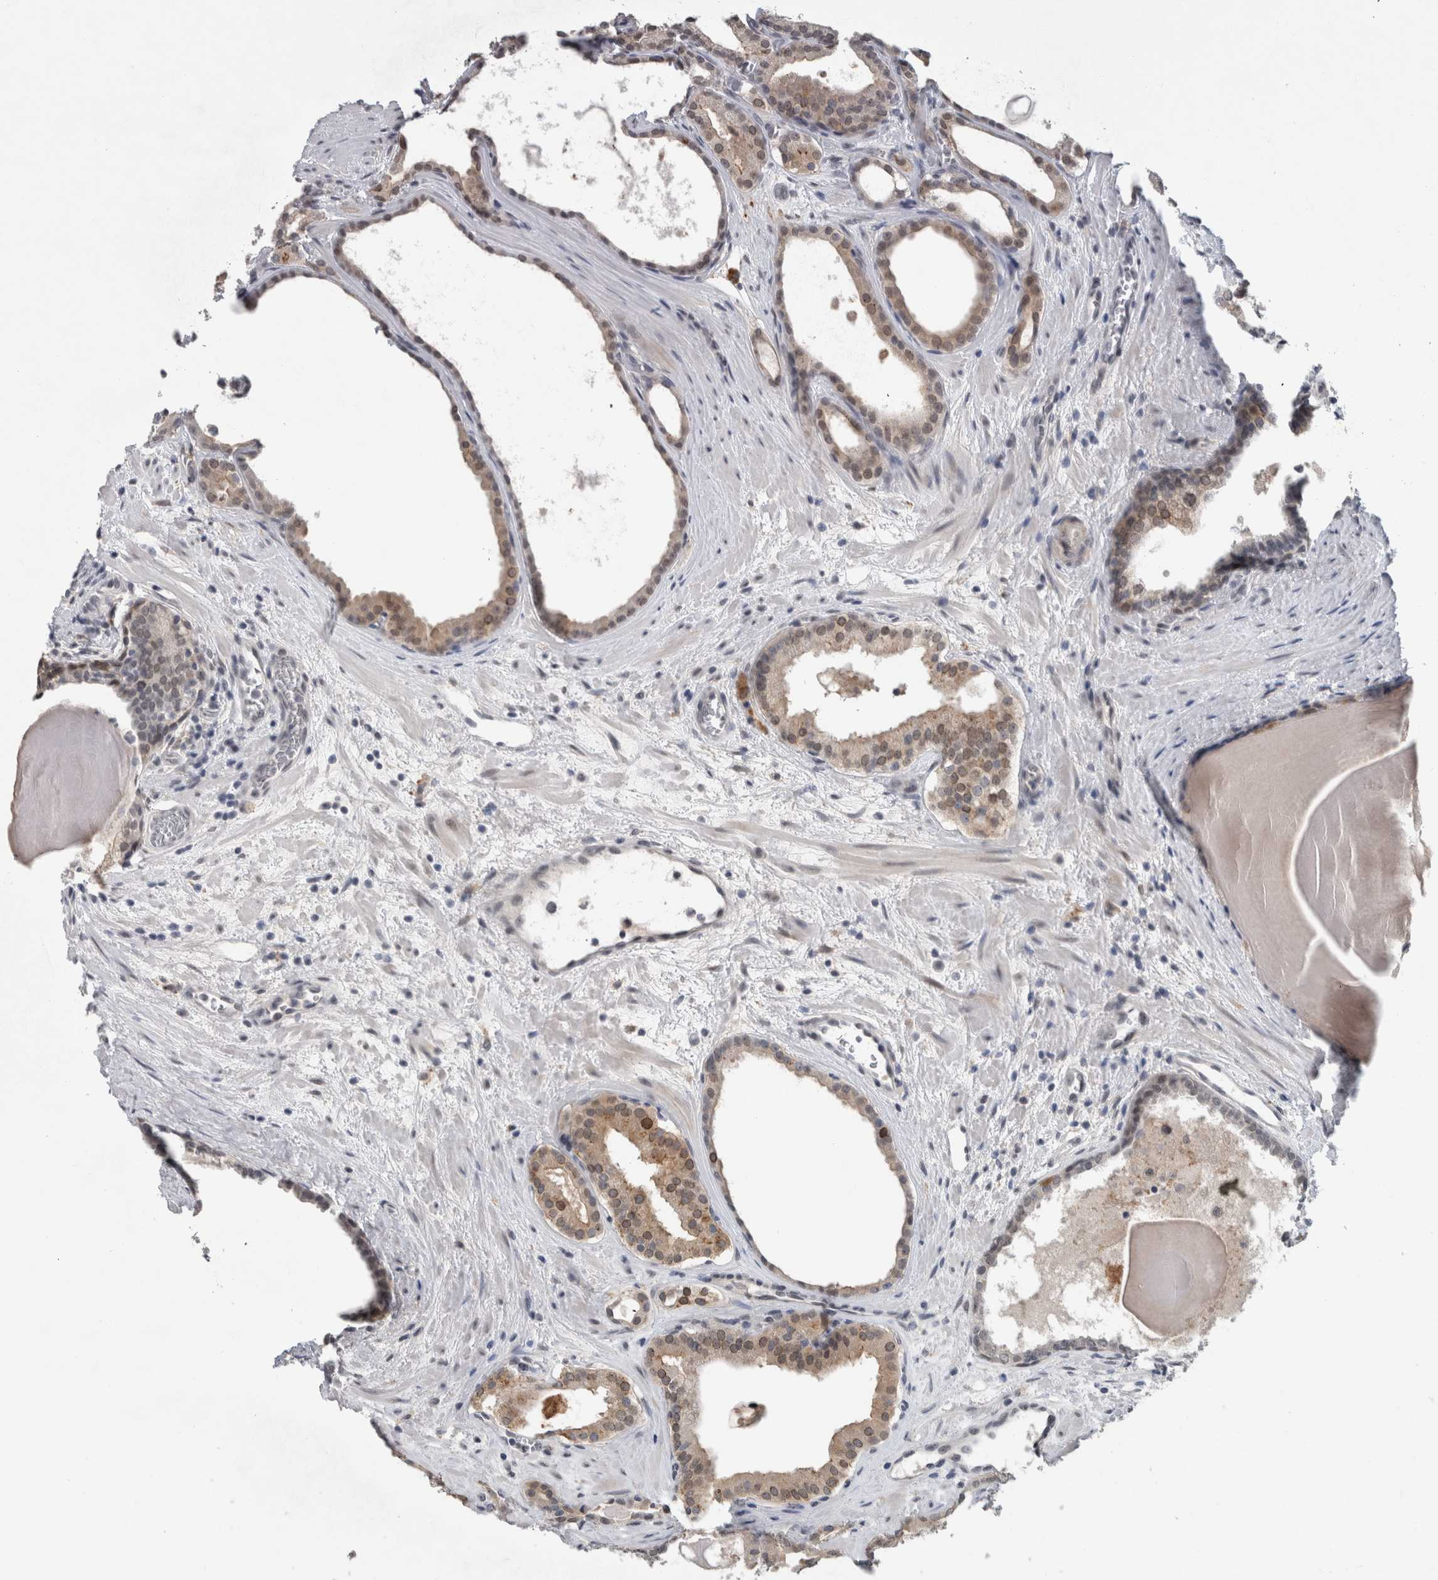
{"staining": {"intensity": "weak", "quantity": "25%-75%", "location": "cytoplasmic/membranous,nuclear"}, "tissue": "prostate cancer", "cell_type": "Tumor cells", "image_type": "cancer", "snomed": [{"axis": "morphology", "description": "Adenocarcinoma, High grade"}, {"axis": "topography", "description": "Prostate"}], "caption": "Immunohistochemical staining of human high-grade adenocarcinoma (prostate) reveals weak cytoplasmic/membranous and nuclear protein positivity in about 25%-75% of tumor cells.", "gene": "PRXL2A", "patient": {"sex": "male", "age": 60}}